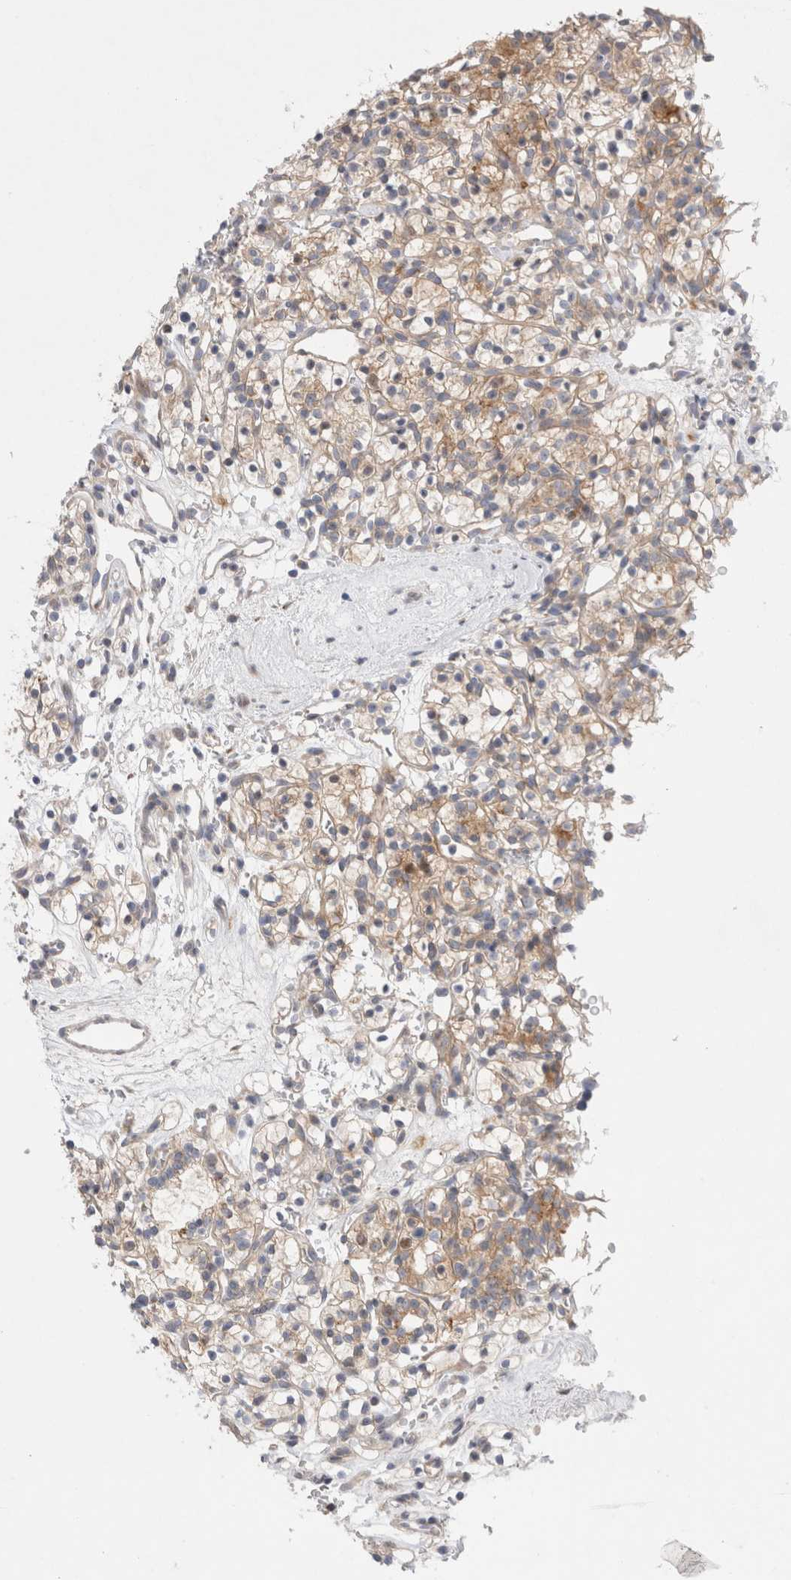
{"staining": {"intensity": "moderate", "quantity": ">75%", "location": "cytoplasmic/membranous"}, "tissue": "renal cancer", "cell_type": "Tumor cells", "image_type": "cancer", "snomed": [{"axis": "morphology", "description": "Adenocarcinoma, NOS"}, {"axis": "topography", "description": "Kidney"}], "caption": "The immunohistochemical stain highlights moderate cytoplasmic/membranous positivity in tumor cells of renal cancer tissue.", "gene": "TBC1D16", "patient": {"sex": "female", "age": 57}}